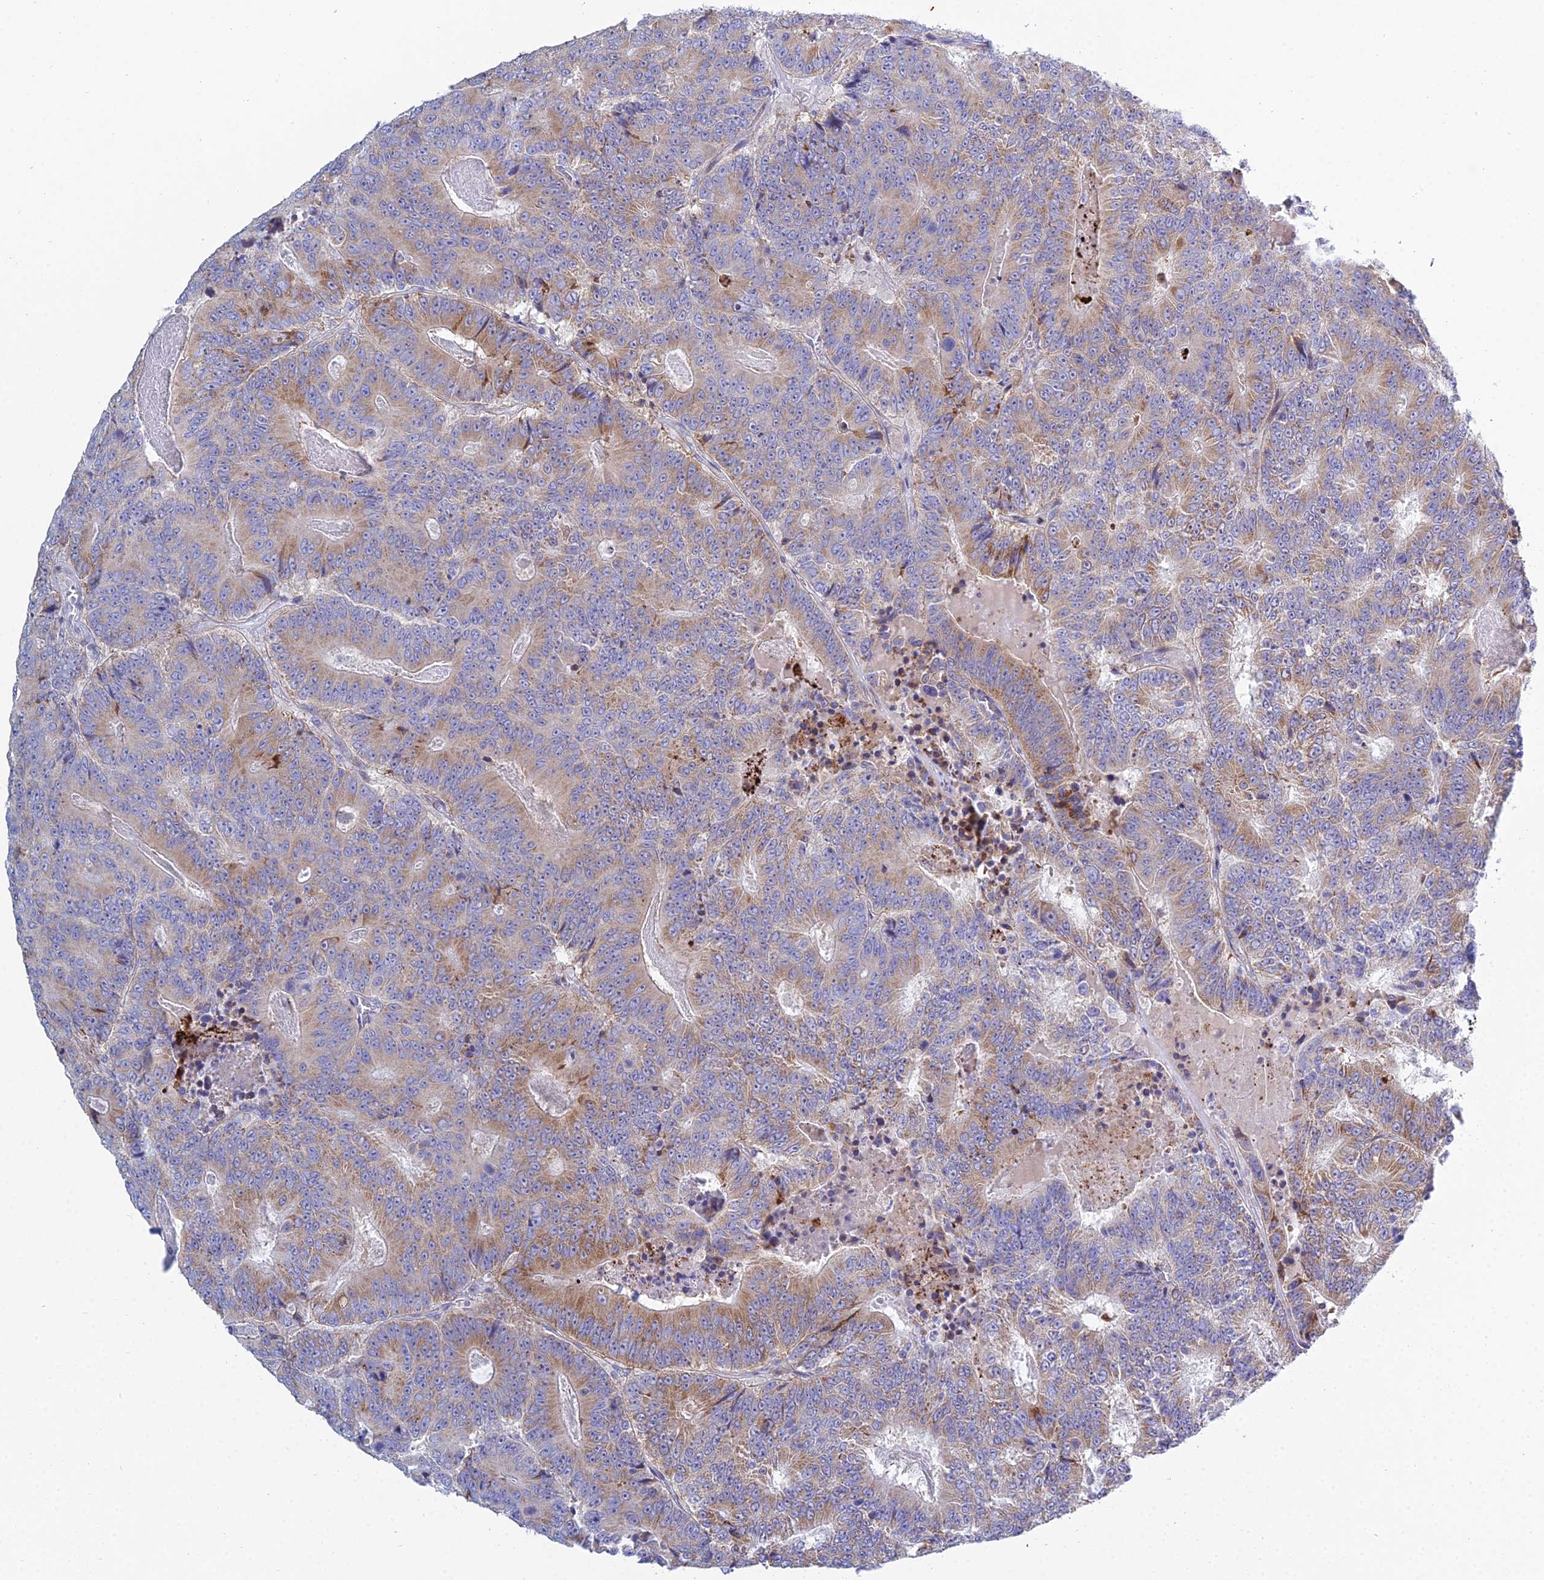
{"staining": {"intensity": "moderate", "quantity": "25%-75%", "location": "cytoplasmic/membranous"}, "tissue": "colorectal cancer", "cell_type": "Tumor cells", "image_type": "cancer", "snomed": [{"axis": "morphology", "description": "Adenocarcinoma, NOS"}, {"axis": "topography", "description": "Colon"}], "caption": "Immunohistochemistry (IHC) photomicrograph of neoplastic tissue: colorectal adenocarcinoma stained using IHC exhibits medium levels of moderate protein expression localized specifically in the cytoplasmic/membranous of tumor cells, appearing as a cytoplasmic/membranous brown color.", "gene": "PRR13", "patient": {"sex": "male", "age": 83}}